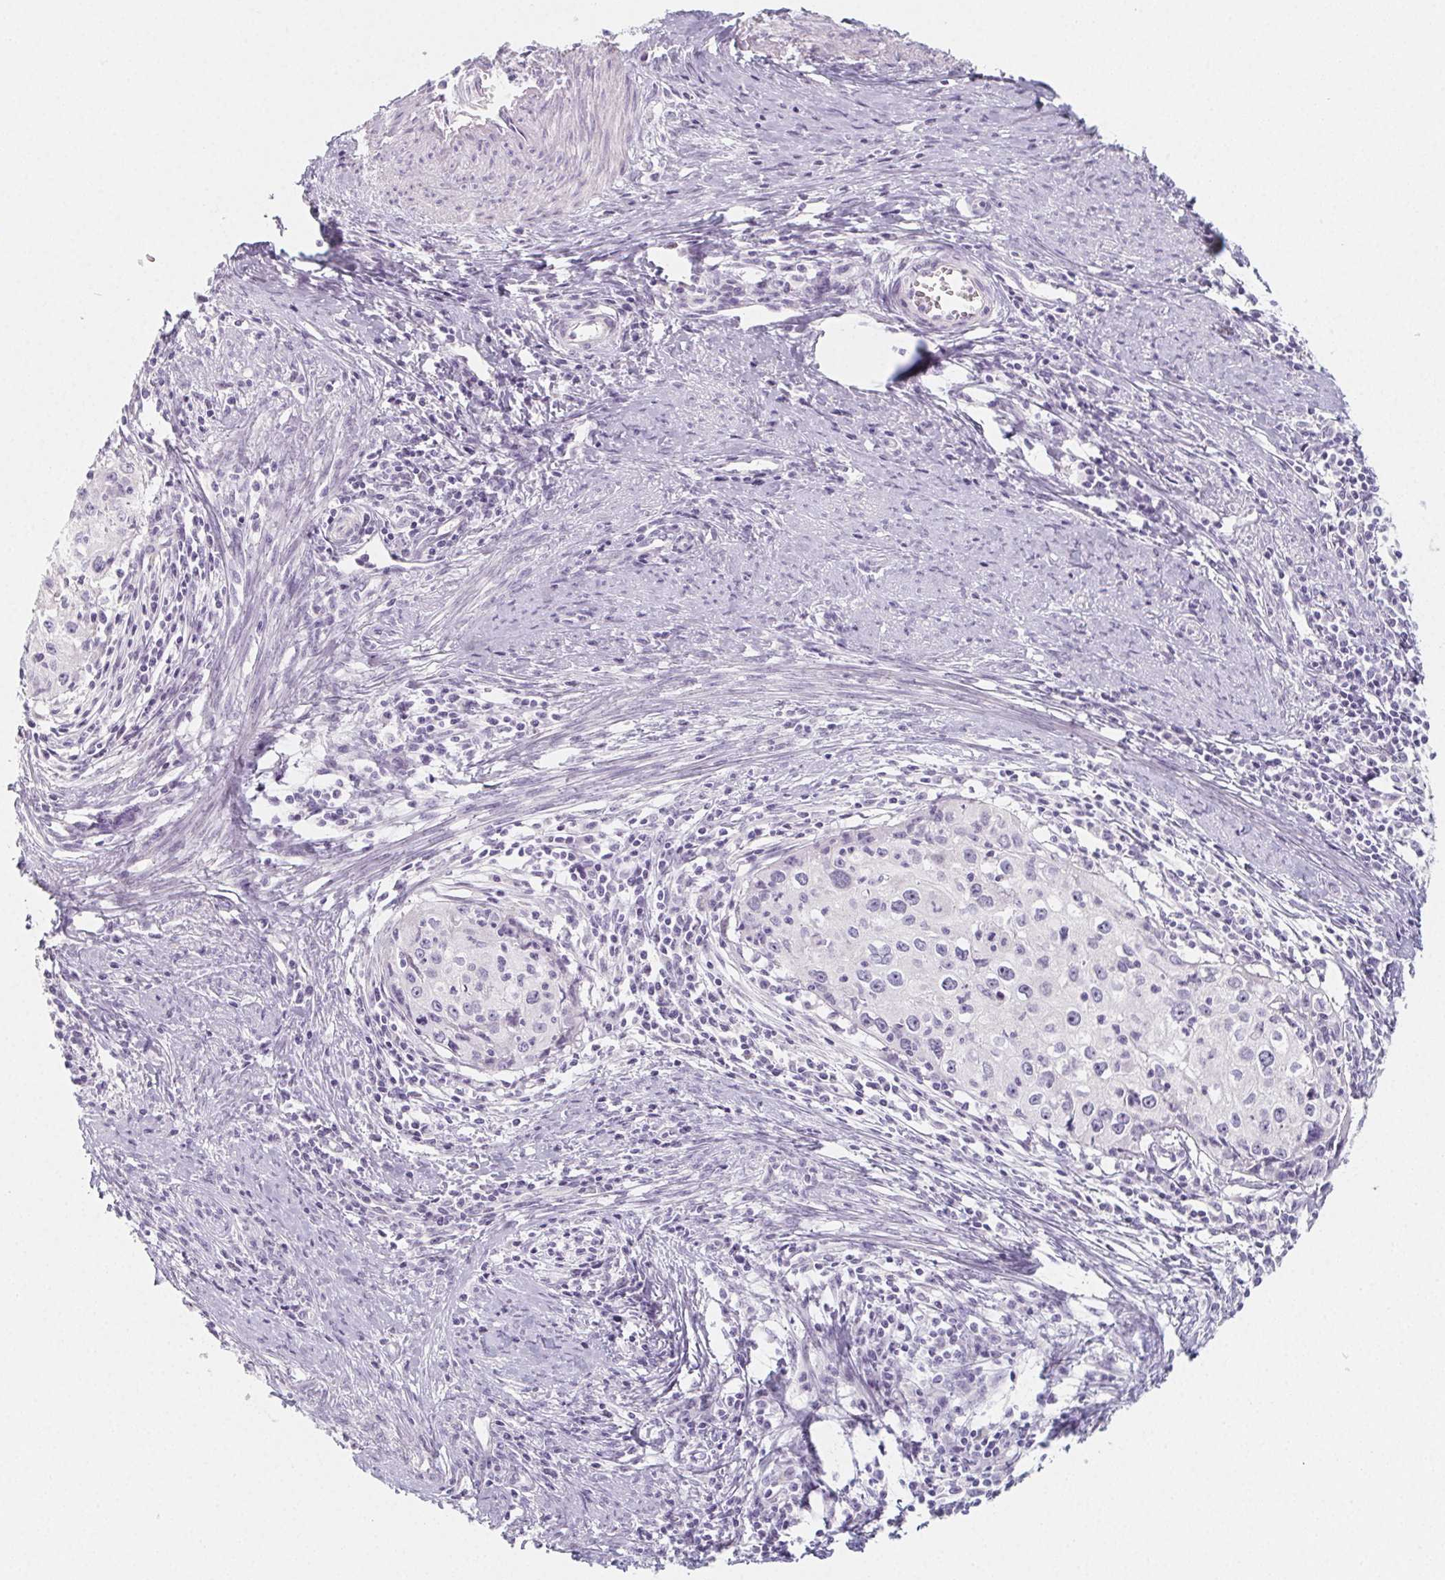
{"staining": {"intensity": "negative", "quantity": "none", "location": "none"}, "tissue": "cervical cancer", "cell_type": "Tumor cells", "image_type": "cancer", "snomed": [{"axis": "morphology", "description": "Squamous cell carcinoma, NOS"}, {"axis": "topography", "description": "Cervix"}], "caption": "Human squamous cell carcinoma (cervical) stained for a protein using immunohistochemistry (IHC) displays no staining in tumor cells.", "gene": "GLIPR1L1", "patient": {"sex": "female", "age": 40}}